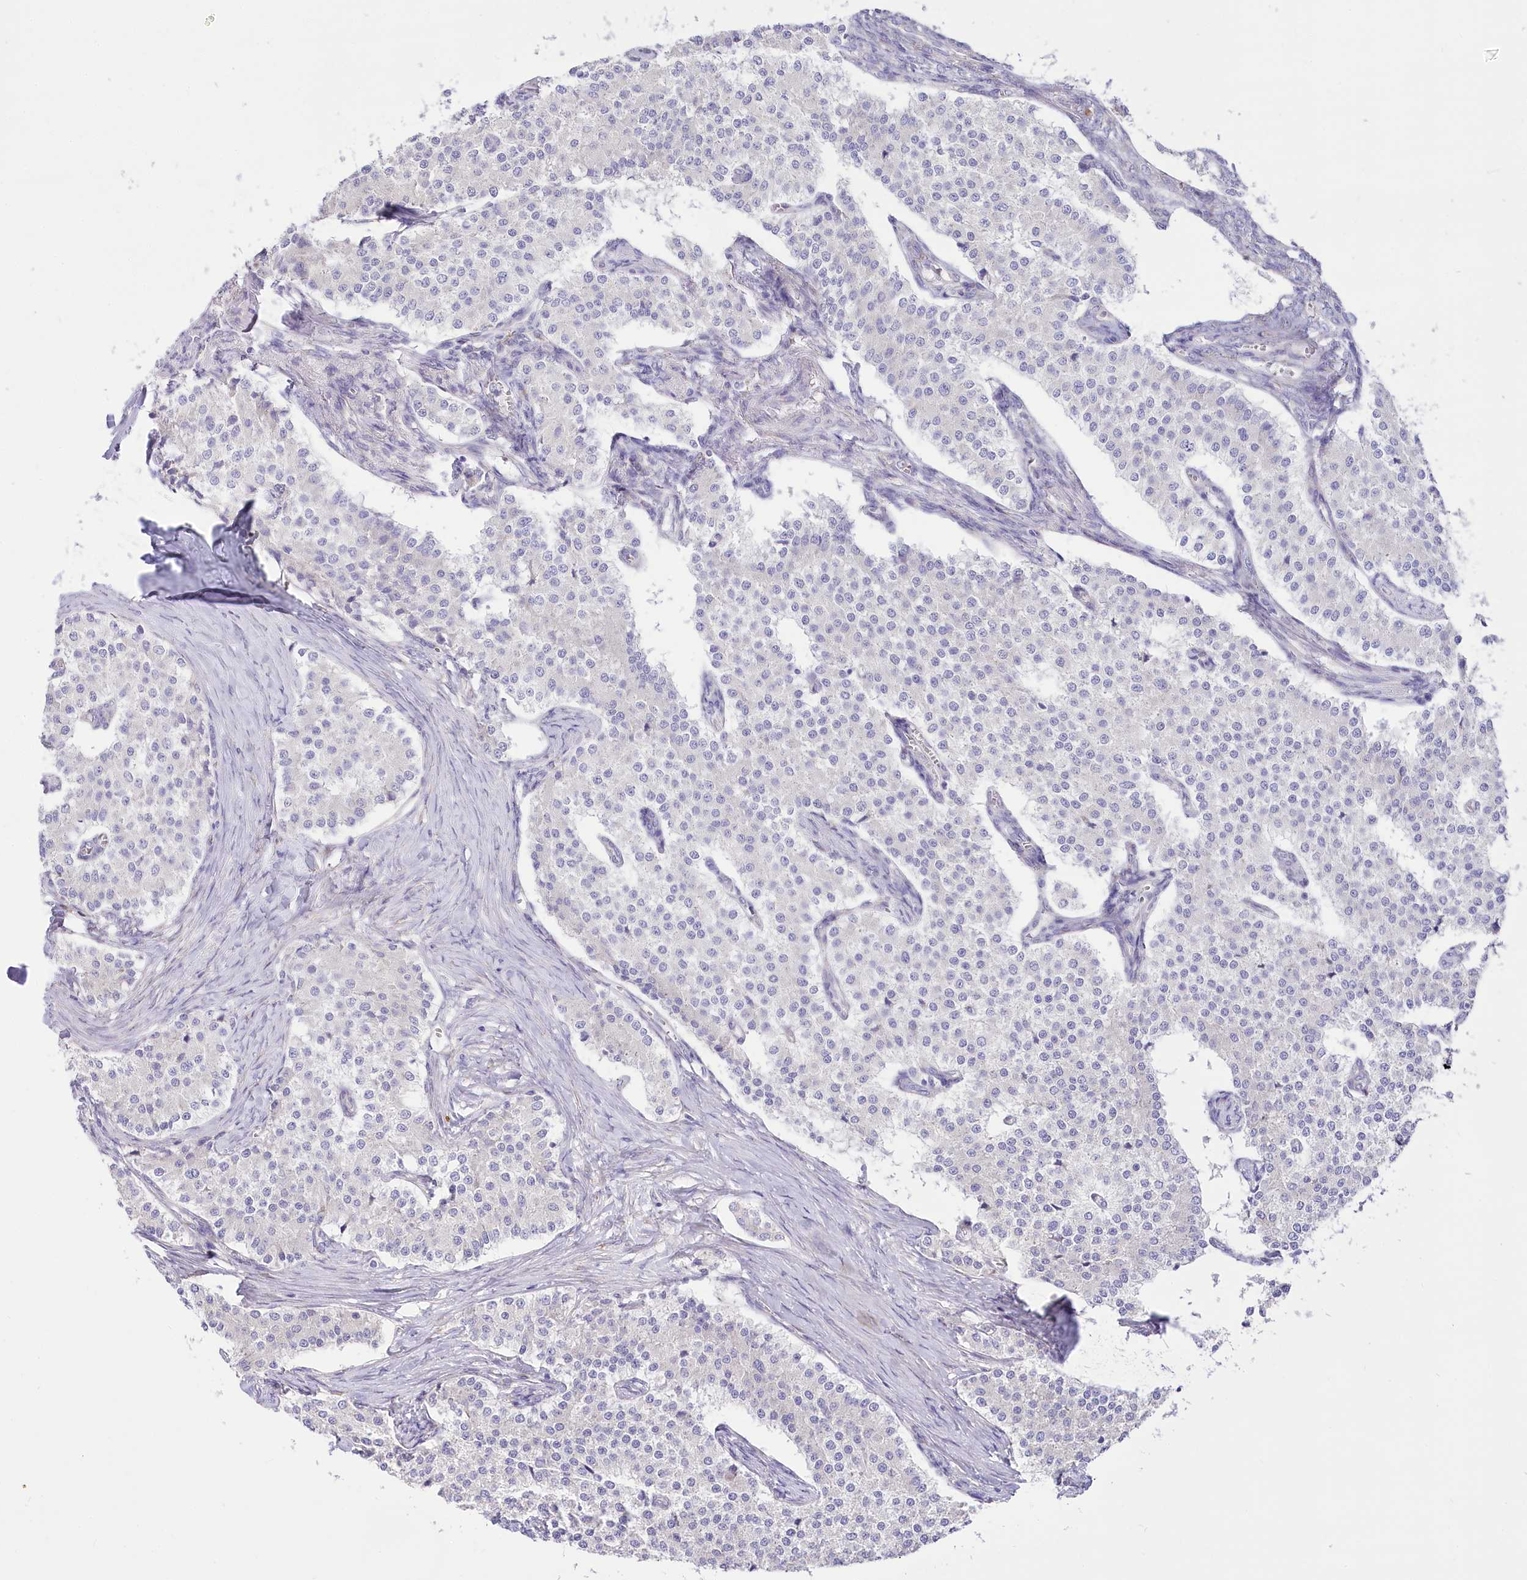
{"staining": {"intensity": "negative", "quantity": "none", "location": "none"}, "tissue": "carcinoid", "cell_type": "Tumor cells", "image_type": "cancer", "snomed": [{"axis": "morphology", "description": "Carcinoid, malignant, NOS"}, {"axis": "topography", "description": "Colon"}], "caption": "Malignant carcinoid was stained to show a protein in brown. There is no significant staining in tumor cells.", "gene": "STT3B", "patient": {"sex": "female", "age": 52}}